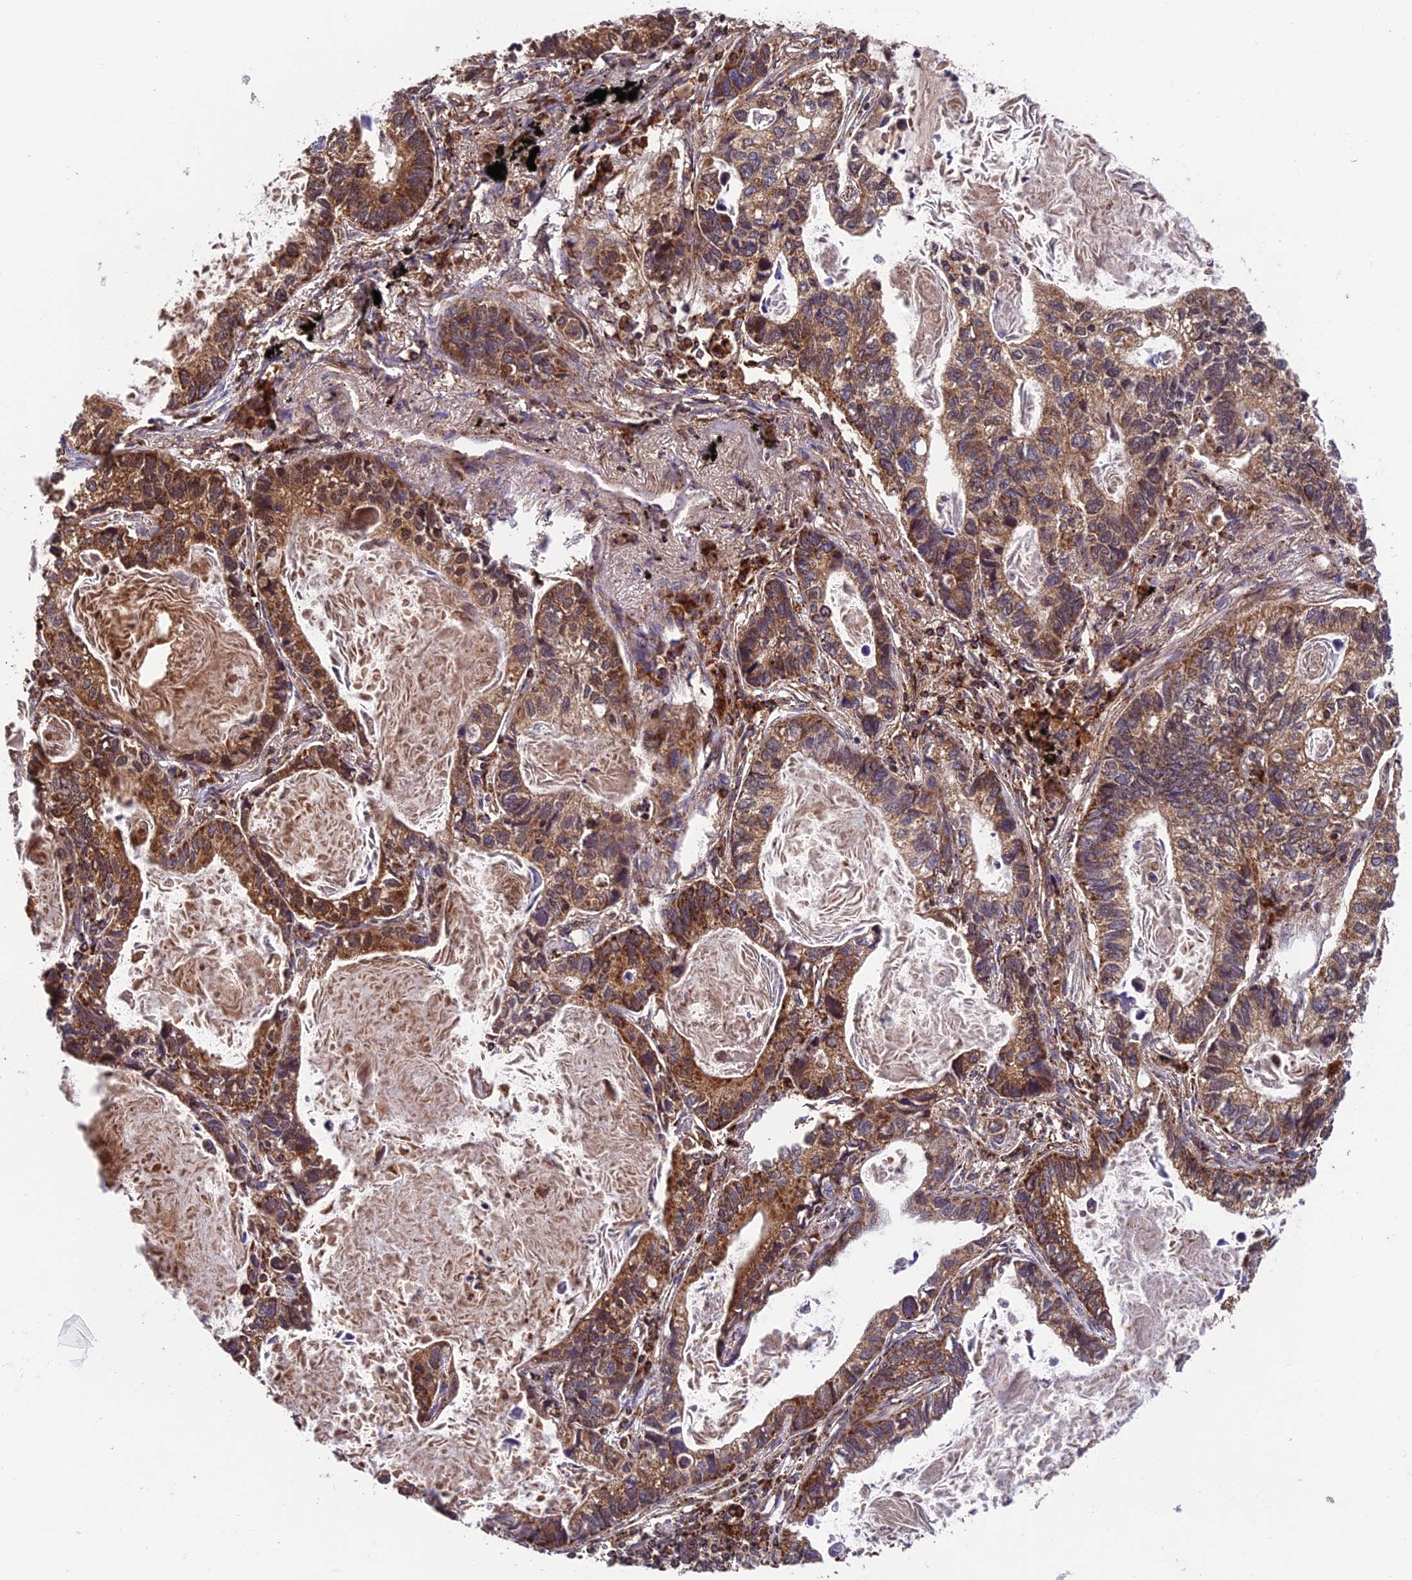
{"staining": {"intensity": "moderate", "quantity": ">75%", "location": "cytoplasmic/membranous"}, "tissue": "lung cancer", "cell_type": "Tumor cells", "image_type": "cancer", "snomed": [{"axis": "morphology", "description": "Adenocarcinoma, NOS"}, {"axis": "topography", "description": "Lung"}], "caption": "The micrograph demonstrates a brown stain indicating the presence of a protein in the cytoplasmic/membranous of tumor cells in adenocarcinoma (lung).", "gene": "CCDC15", "patient": {"sex": "male", "age": 67}}